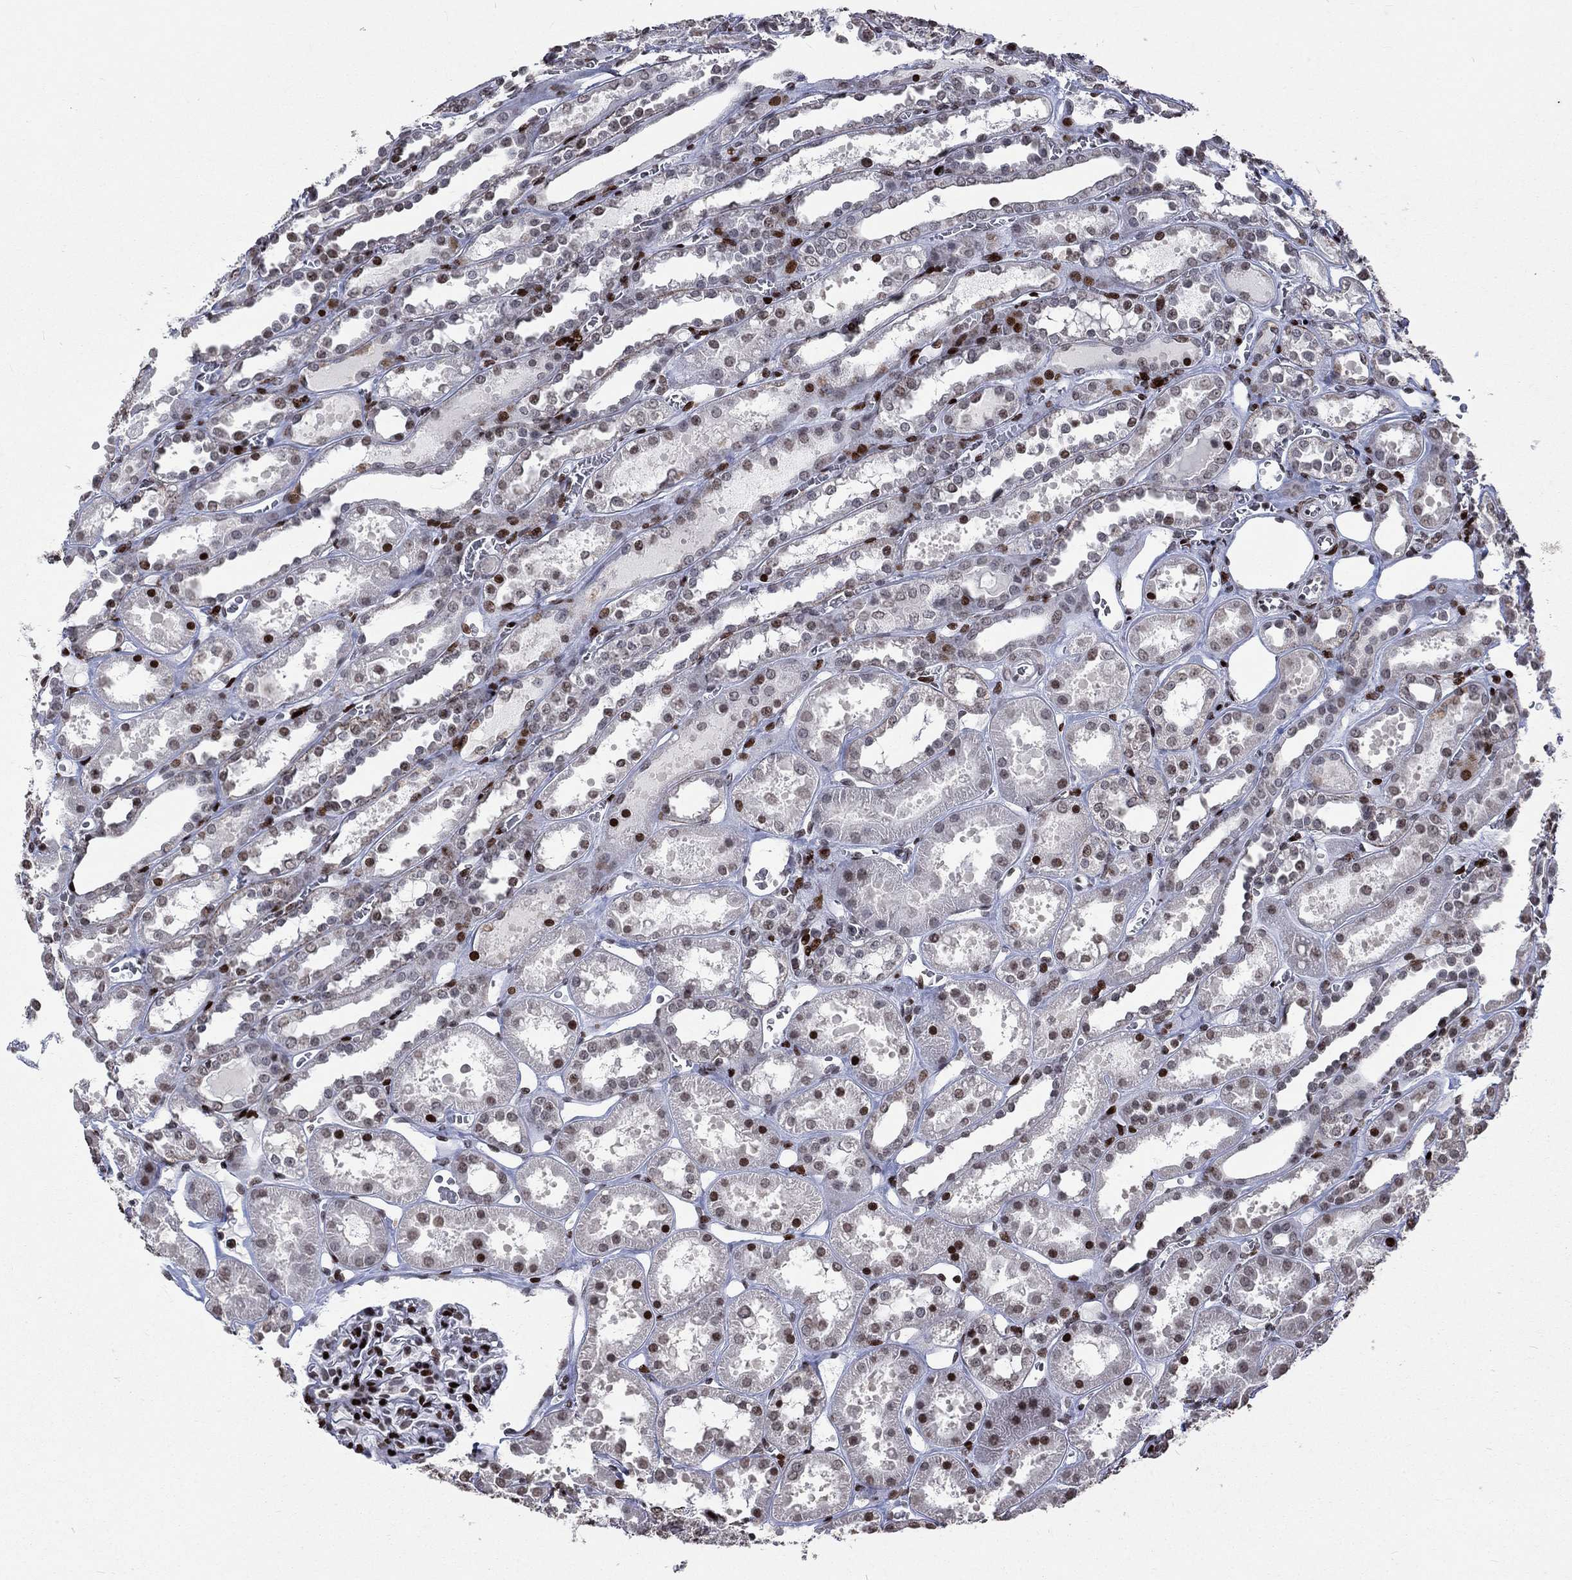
{"staining": {"intensity": "strong", "quantity": "<25%", "location": "nuclear"}, "tissue": "kidney", "cell_type": "Cells in glomeruli", "image_type": "normal", "snomed": [{"axis": "morphology", "description": "Normal tissue, NOS"}, {"axis": "topography", "description": "Kidney"}], "caption": "Immunohistochemistry (DAB (3,3'-diaminobenzidine)) staining of normal kidney shows strong nuclear protein positivity in about <25% of cells in glomeruli. (brown staining indicates protein expression, while blue staining denotes nuclei).", "gene": "SRSF3", "patient": {"sex": "female", "age": 41}}